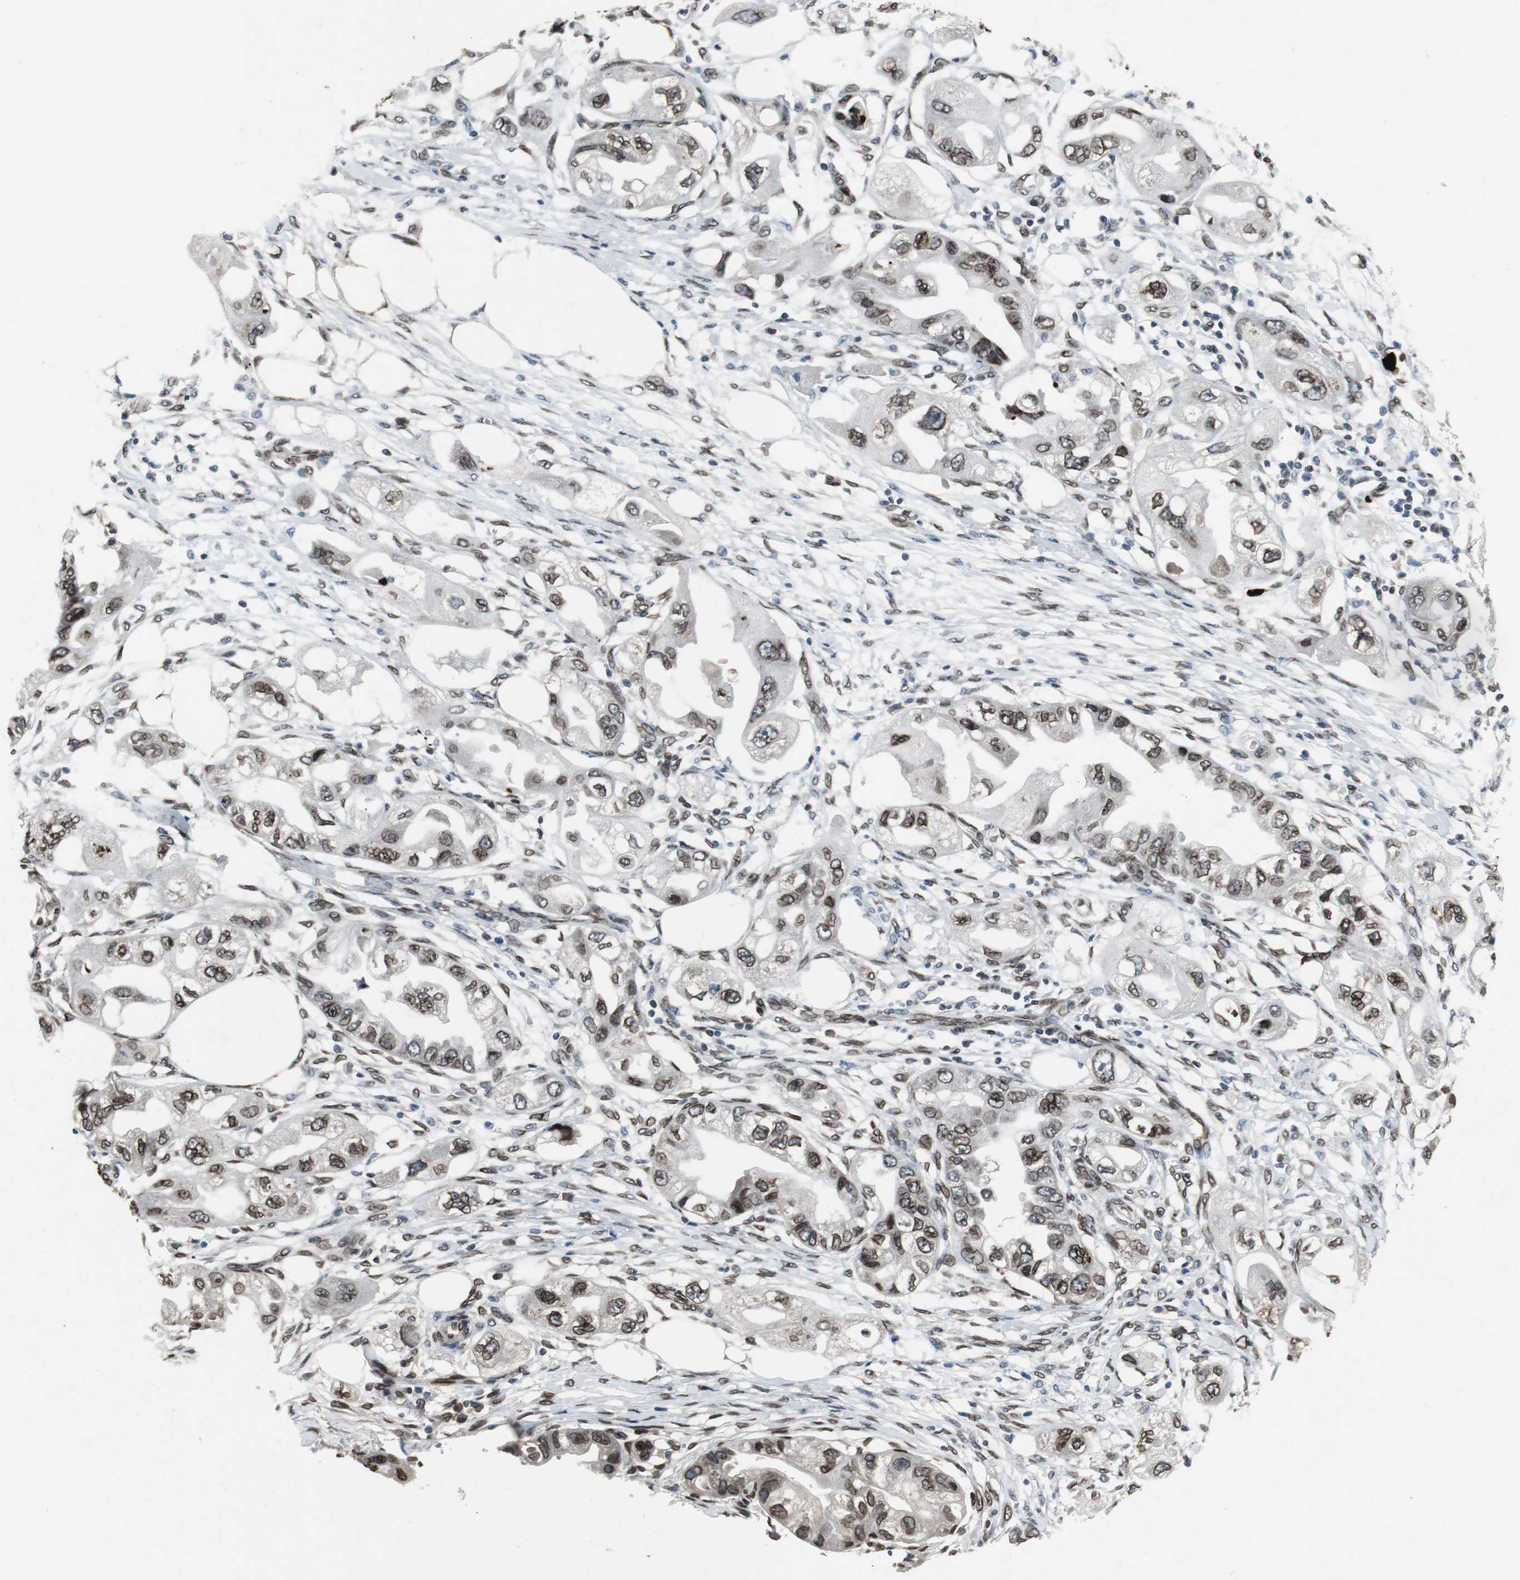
{"staining": {"intensity": "strong", "quantity": ">75%", "location": "cytoplasmic/membranous,nuclear"}, "tissue": "endometrial cancer", "cell_type": "Tumor cells", "image_type": "cancer", "snomed": [{"axis": "morphology", "description": "Adenocarcinoma, NOS"}, {"axis": "topography", "description": "Endometrium"}], "caption": "Protein analysis of endometrial cancer (adenocarcinoma) tissue reveals strong cytoplasmic/membranous and nuclear positivity in approximately >75% of tumor cells. The protein is stained brown, and the nuclei are stained in blue (DAB (3,3'-diaminobenzidine) IHC with brightfield microscopy, high magnification).", "gene": "LMNA", "patient": {"sex": "female", "age": 67}}